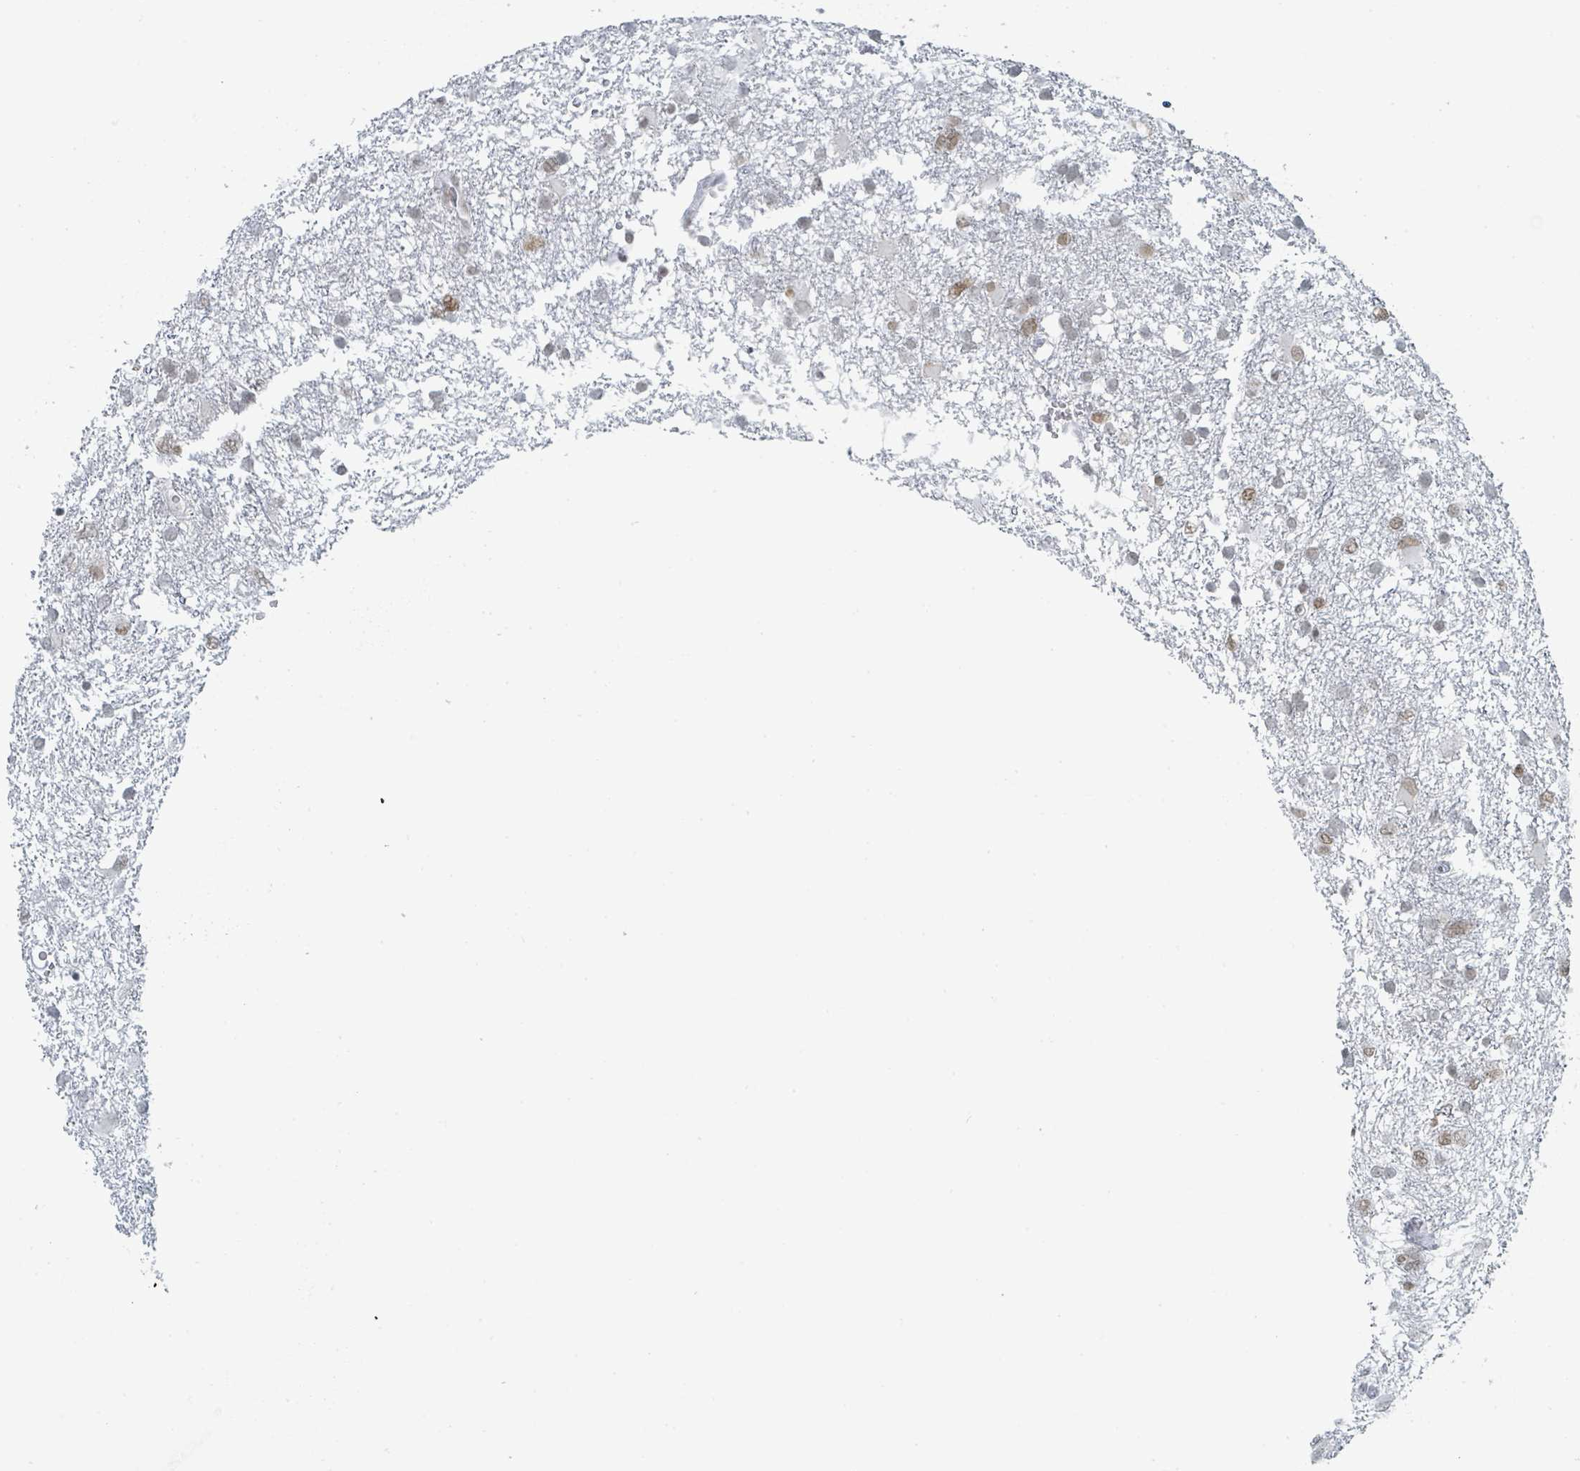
{"staining": {"intensity": "moderate", "quantity": "25%-75%", "location": "nuclear"}, "tissue": "glioma", "cell_type": "Tumor cells", "image_type": "cancer", "snomed": [{"axis": "morphology", "description": "Glioma, malignant, High grade"}, {"axis": "topography", "description": "Brain"}], "caption": "Immunohistochemistry of human glioma displays medium levels of moderate nuclear staining in about 25%-75% of tumor cells.", "gene": "EHMT2", "patient": {"sex": "male", "age": 61}}